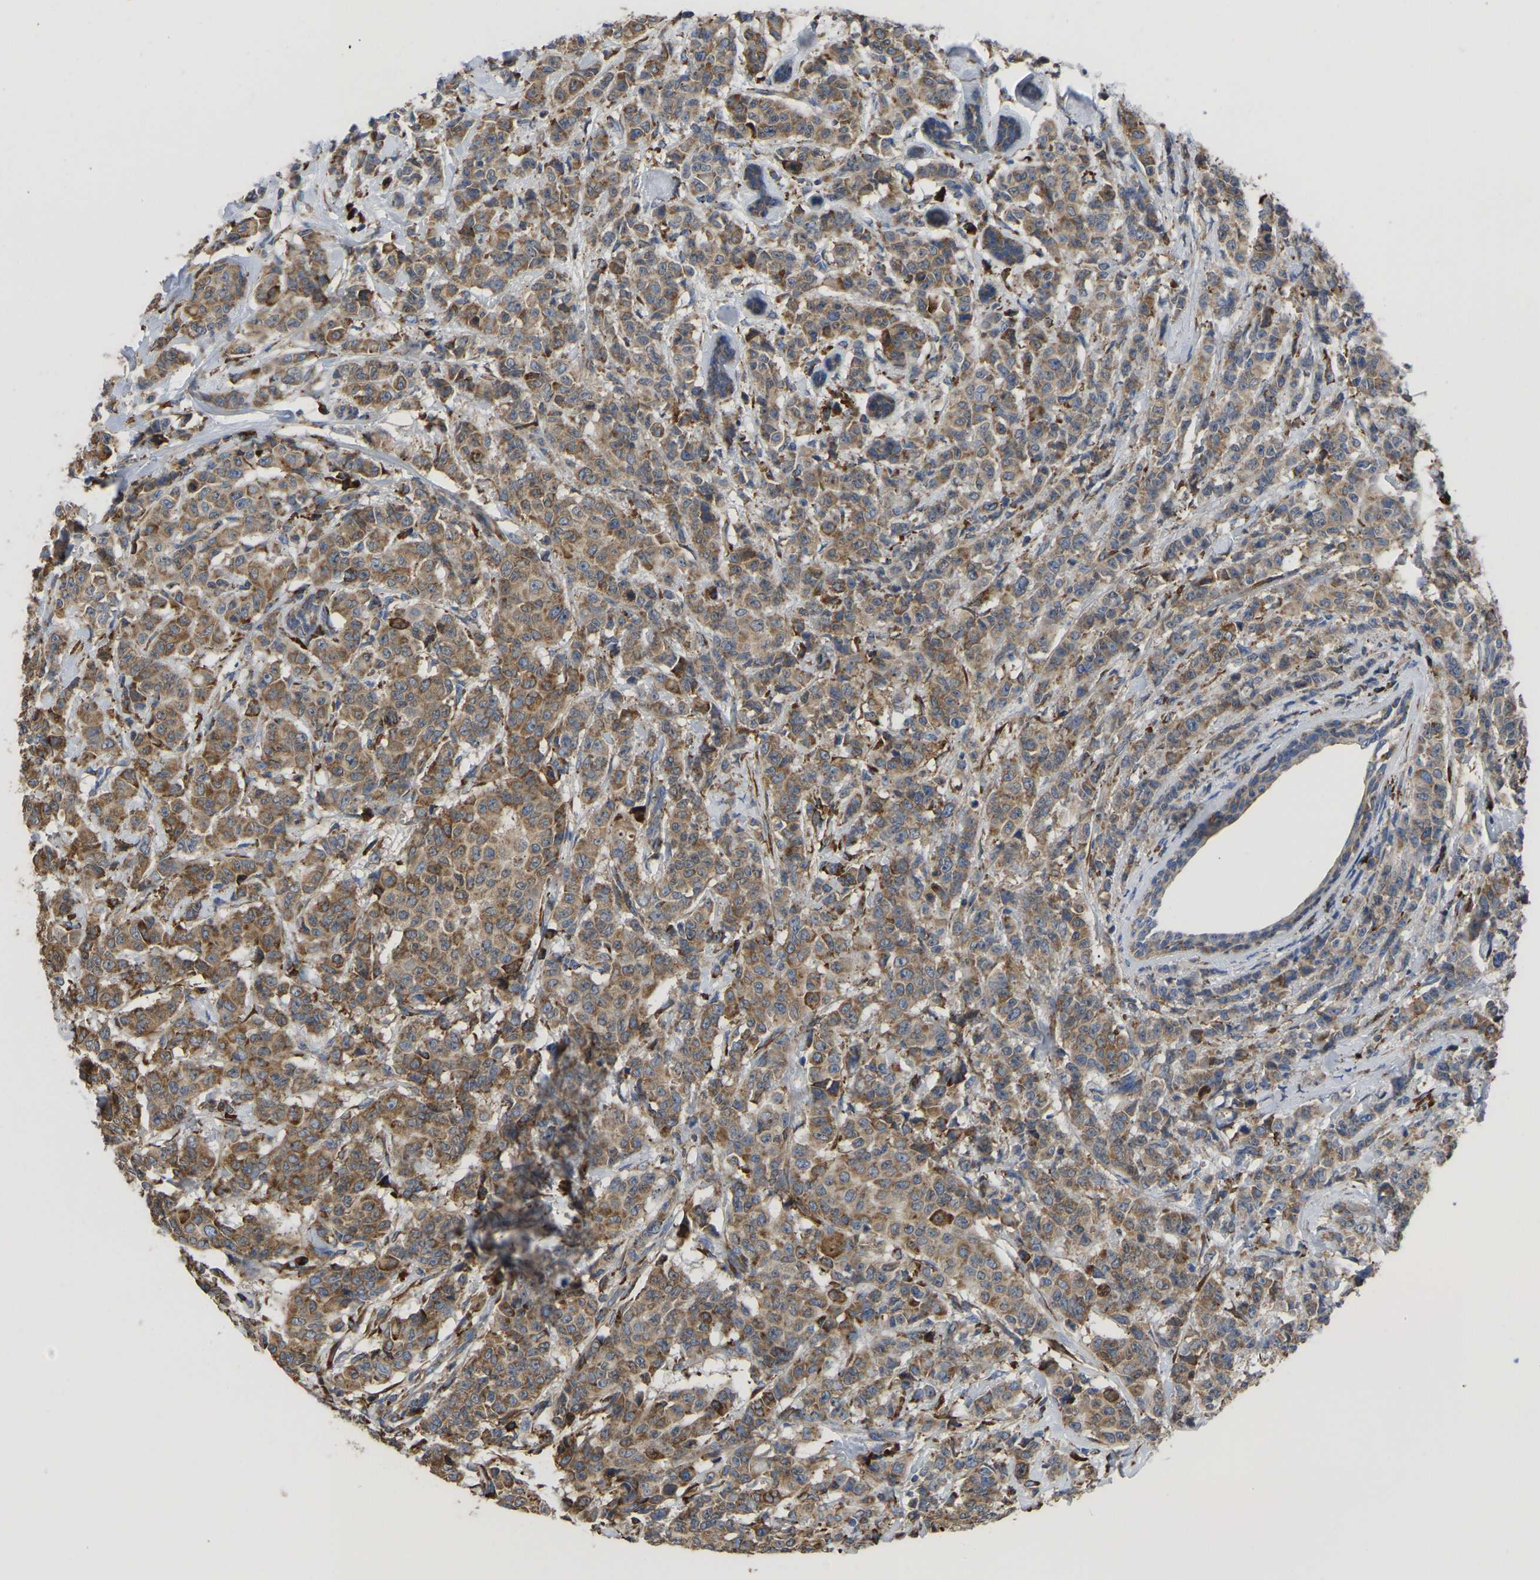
{"staining": {"intensity": "moderate", "quantity": ">75%", "location": "cytoplasmic/membranous"}, "tissue": "breast cancer", "cell_type": "Tumor cells", "image_type": "cancer", "snomed": [{"axis": "morphology", "description": "Normal tissue, NOS"}, {"axis": "morphology", "description": "Duct carcinoma"}, {"axis": "topography", "description": "Breast"}], "caption": "Immunohistochemistry staining of invasive ductal carcinoma (breast), which exhibits medium levels of moderate cytoplasmic/membranous expression in about >75% of tumor cells indicating moderate cytoplasmic/membranous protein positivity. The staining was performed using DAB (brown) for protein detection and nuclei were counterstained in hematoxylin (blue).", "gene": "P4HB", "patient": {"sex": "female", "age": 40}}